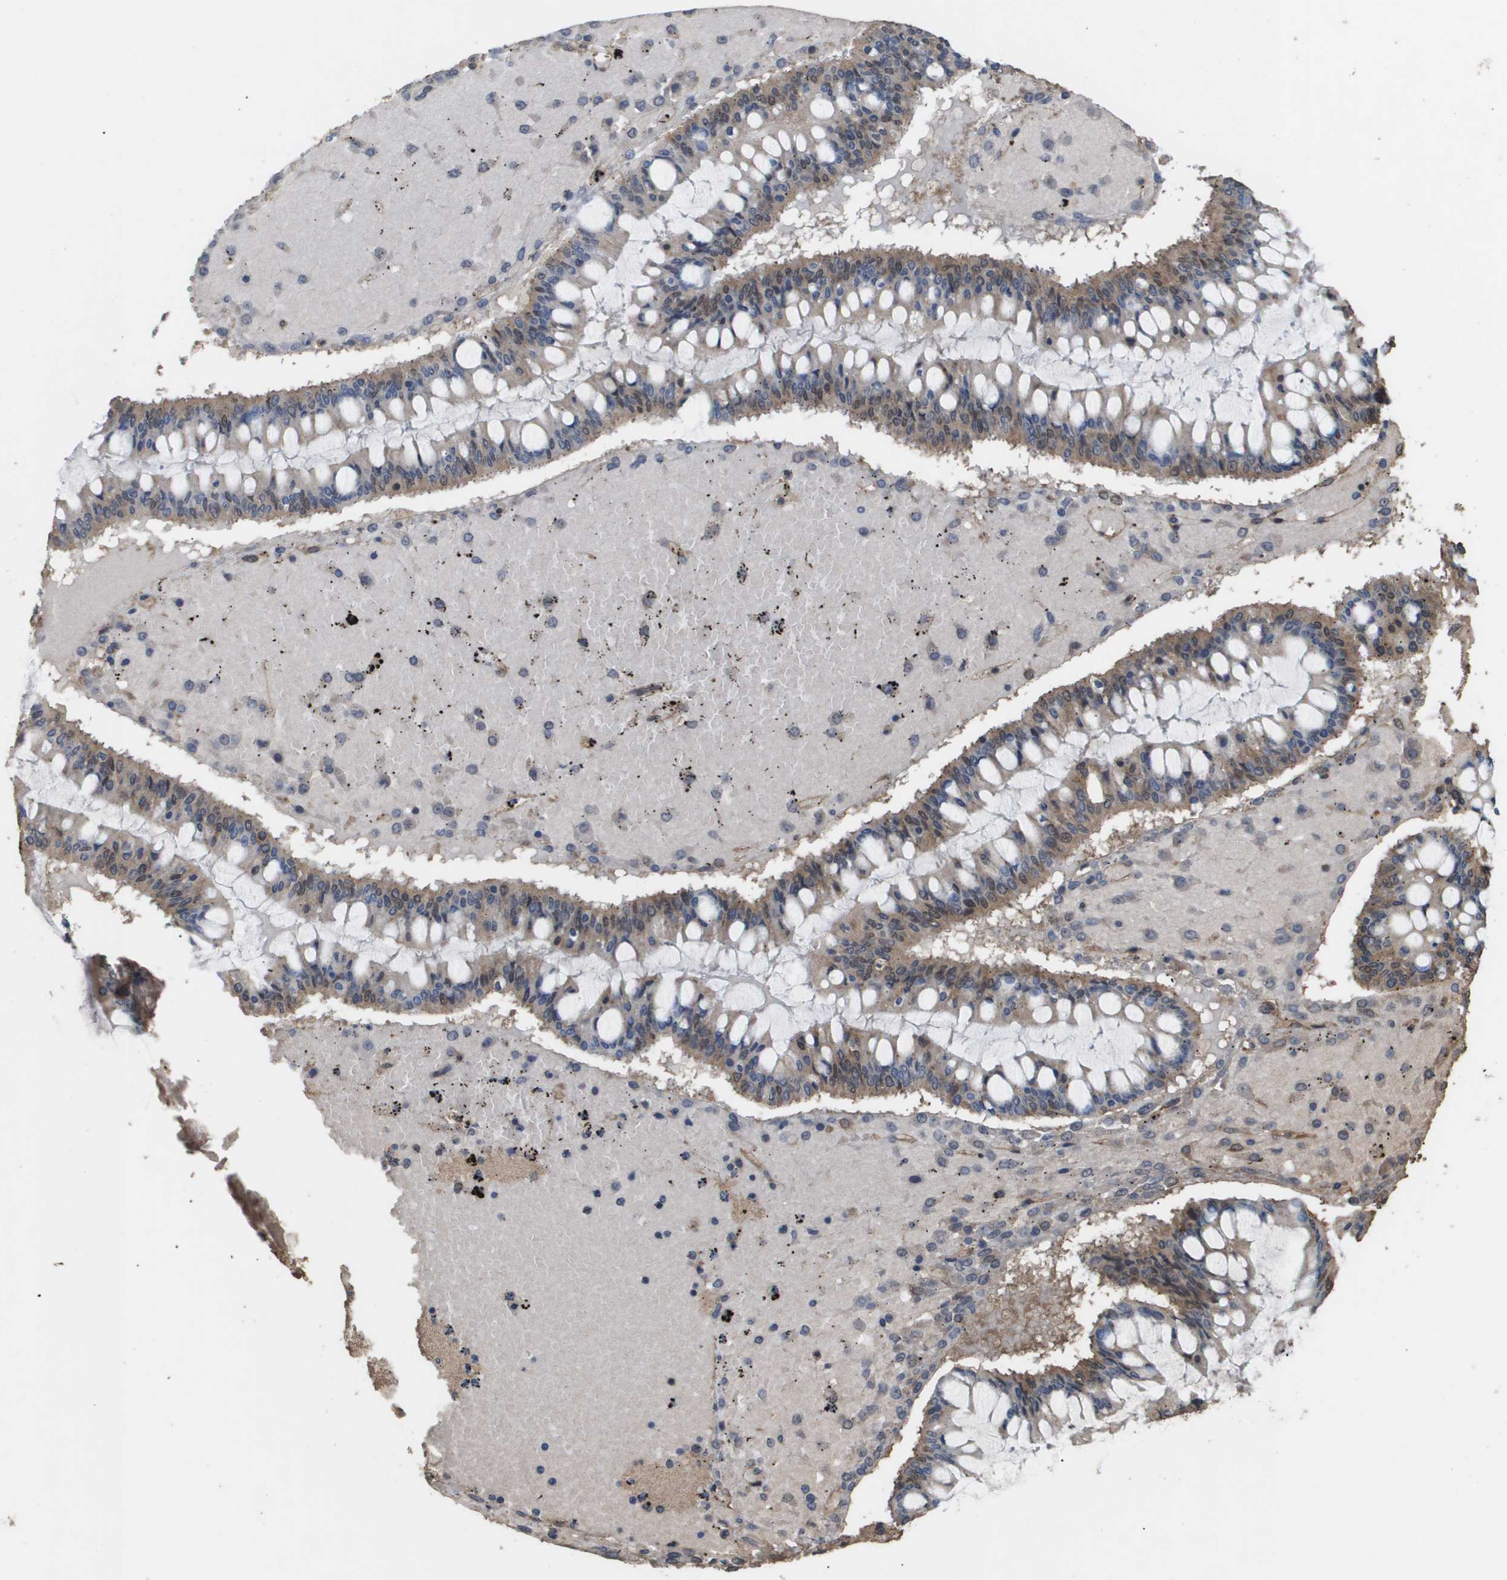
{"staining": {"intensity": "weak", "quantity": ">75%", "location": "cytoplasmic/membranous"}, "tissue": "ovarian cancer", "cell_type": "Tumor cells", "image_type": "cancer", "snomed": [{"axis": "morphology", "description": "Cystadenocarcinoma, mucinous, NOS"}, {"axis": "topography", "description": "Ovary"}], "caption": "Weak cytoplasmic/membranous protein staining is identified in approximately >75% of tumor cells in ovarian cancer.", "gene": "CUL5", "patient": {"sex": "female", "age": 73}}